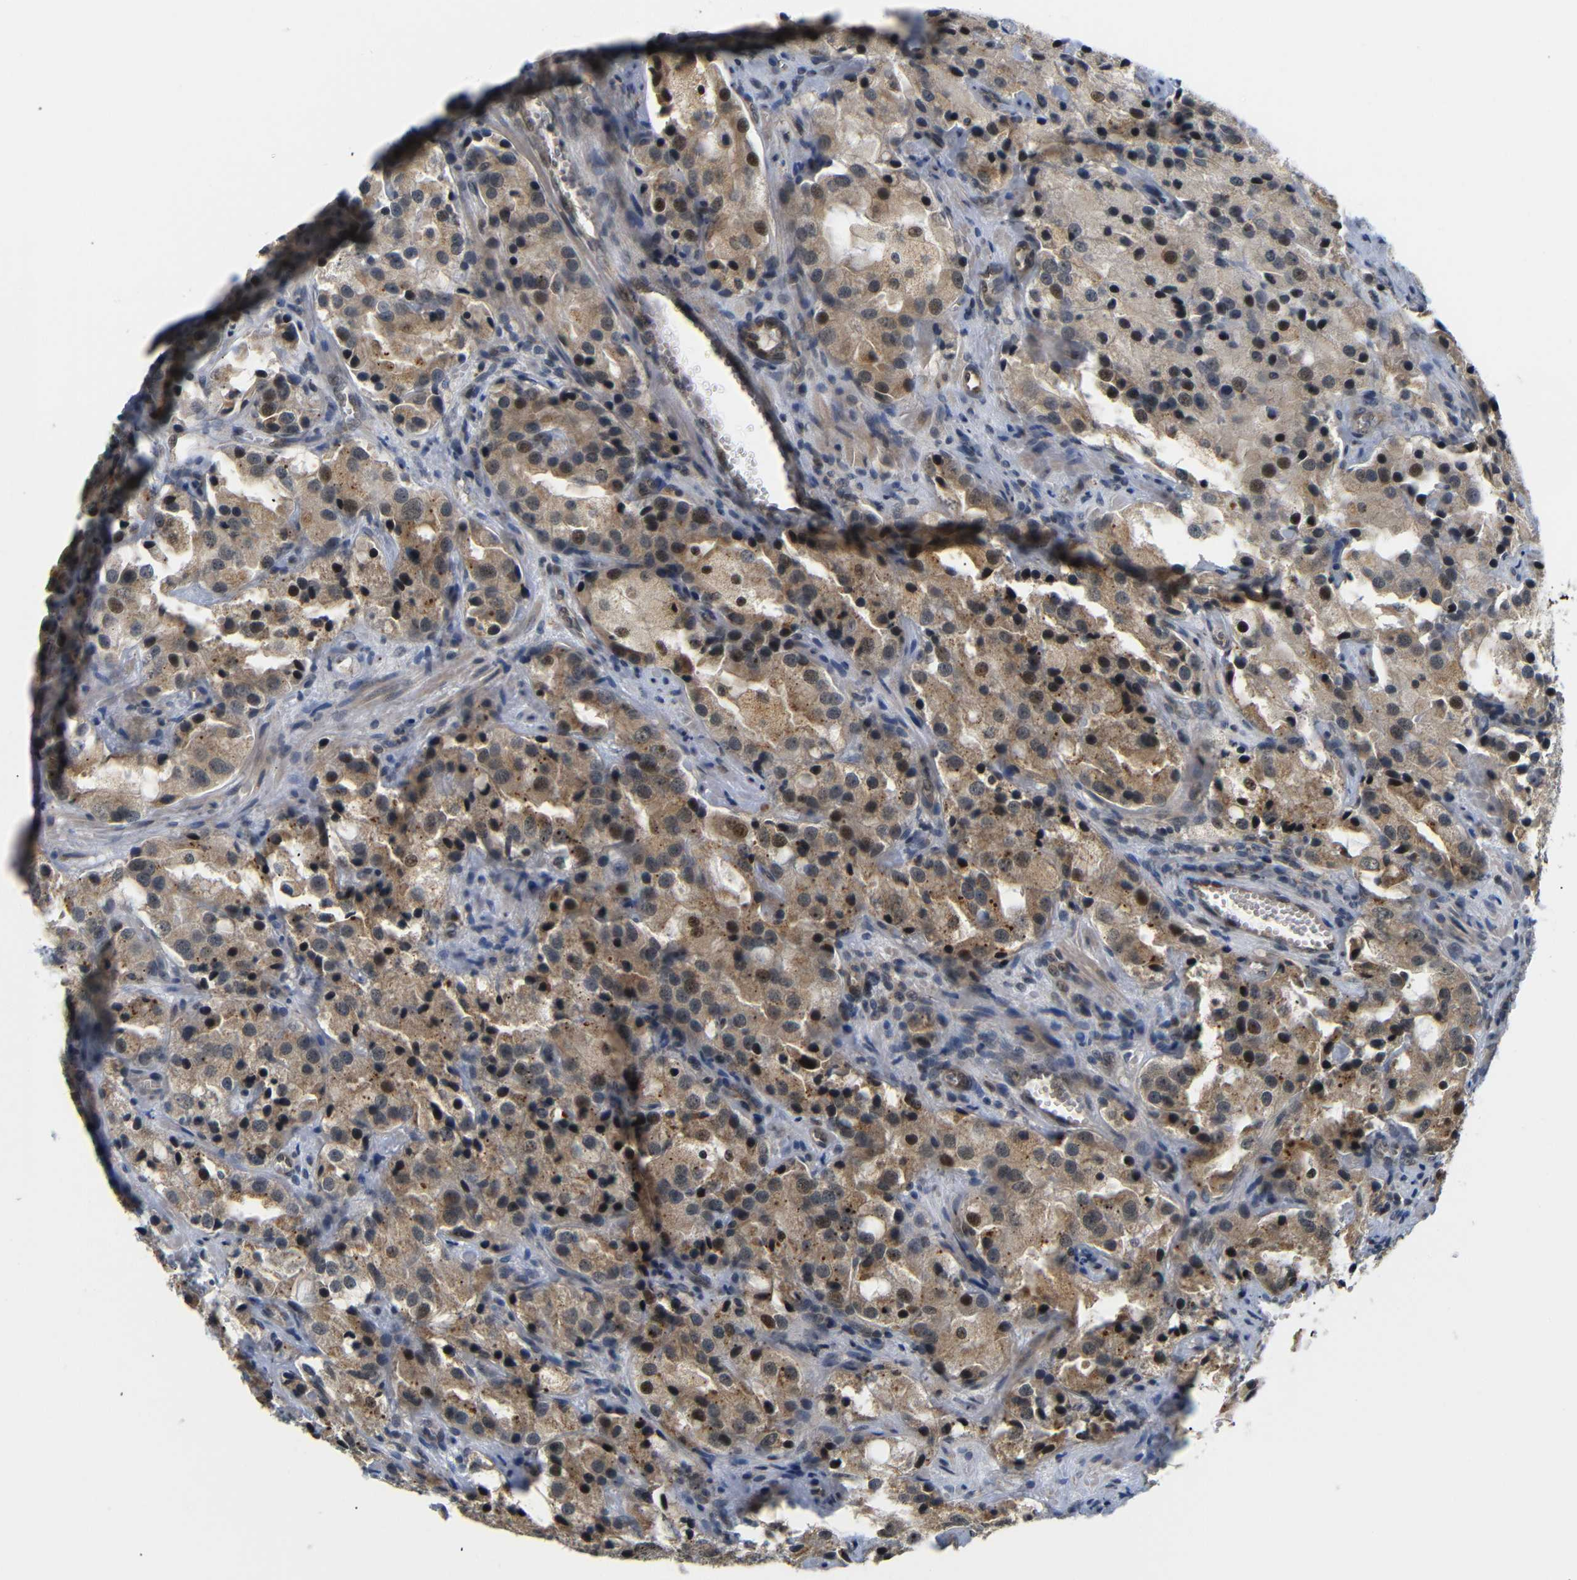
{"staining": {"intensity": "moderate", "quantity": ">75%", "location": "cytoplasmic/membranous,nuclear"}, "tissue": "prostate cancer", "cell_type": "Tumor cells", "image_type": "cancer", "snomed": [{"axis": "morphology", "description": "Adenocarcinoma, High grade"}, {"axis": "topography", "description": "Prostate"}], "caption": "Human prostate adenocarcinoma (high-grade) stained for a protein (brown) demonstrates moderate cytoplasmic/membranous and nuclear positive staining in approximately >75% of tumor cells.", "gene": "GJA5", "patient": {"sex": "male", "age": 70}}